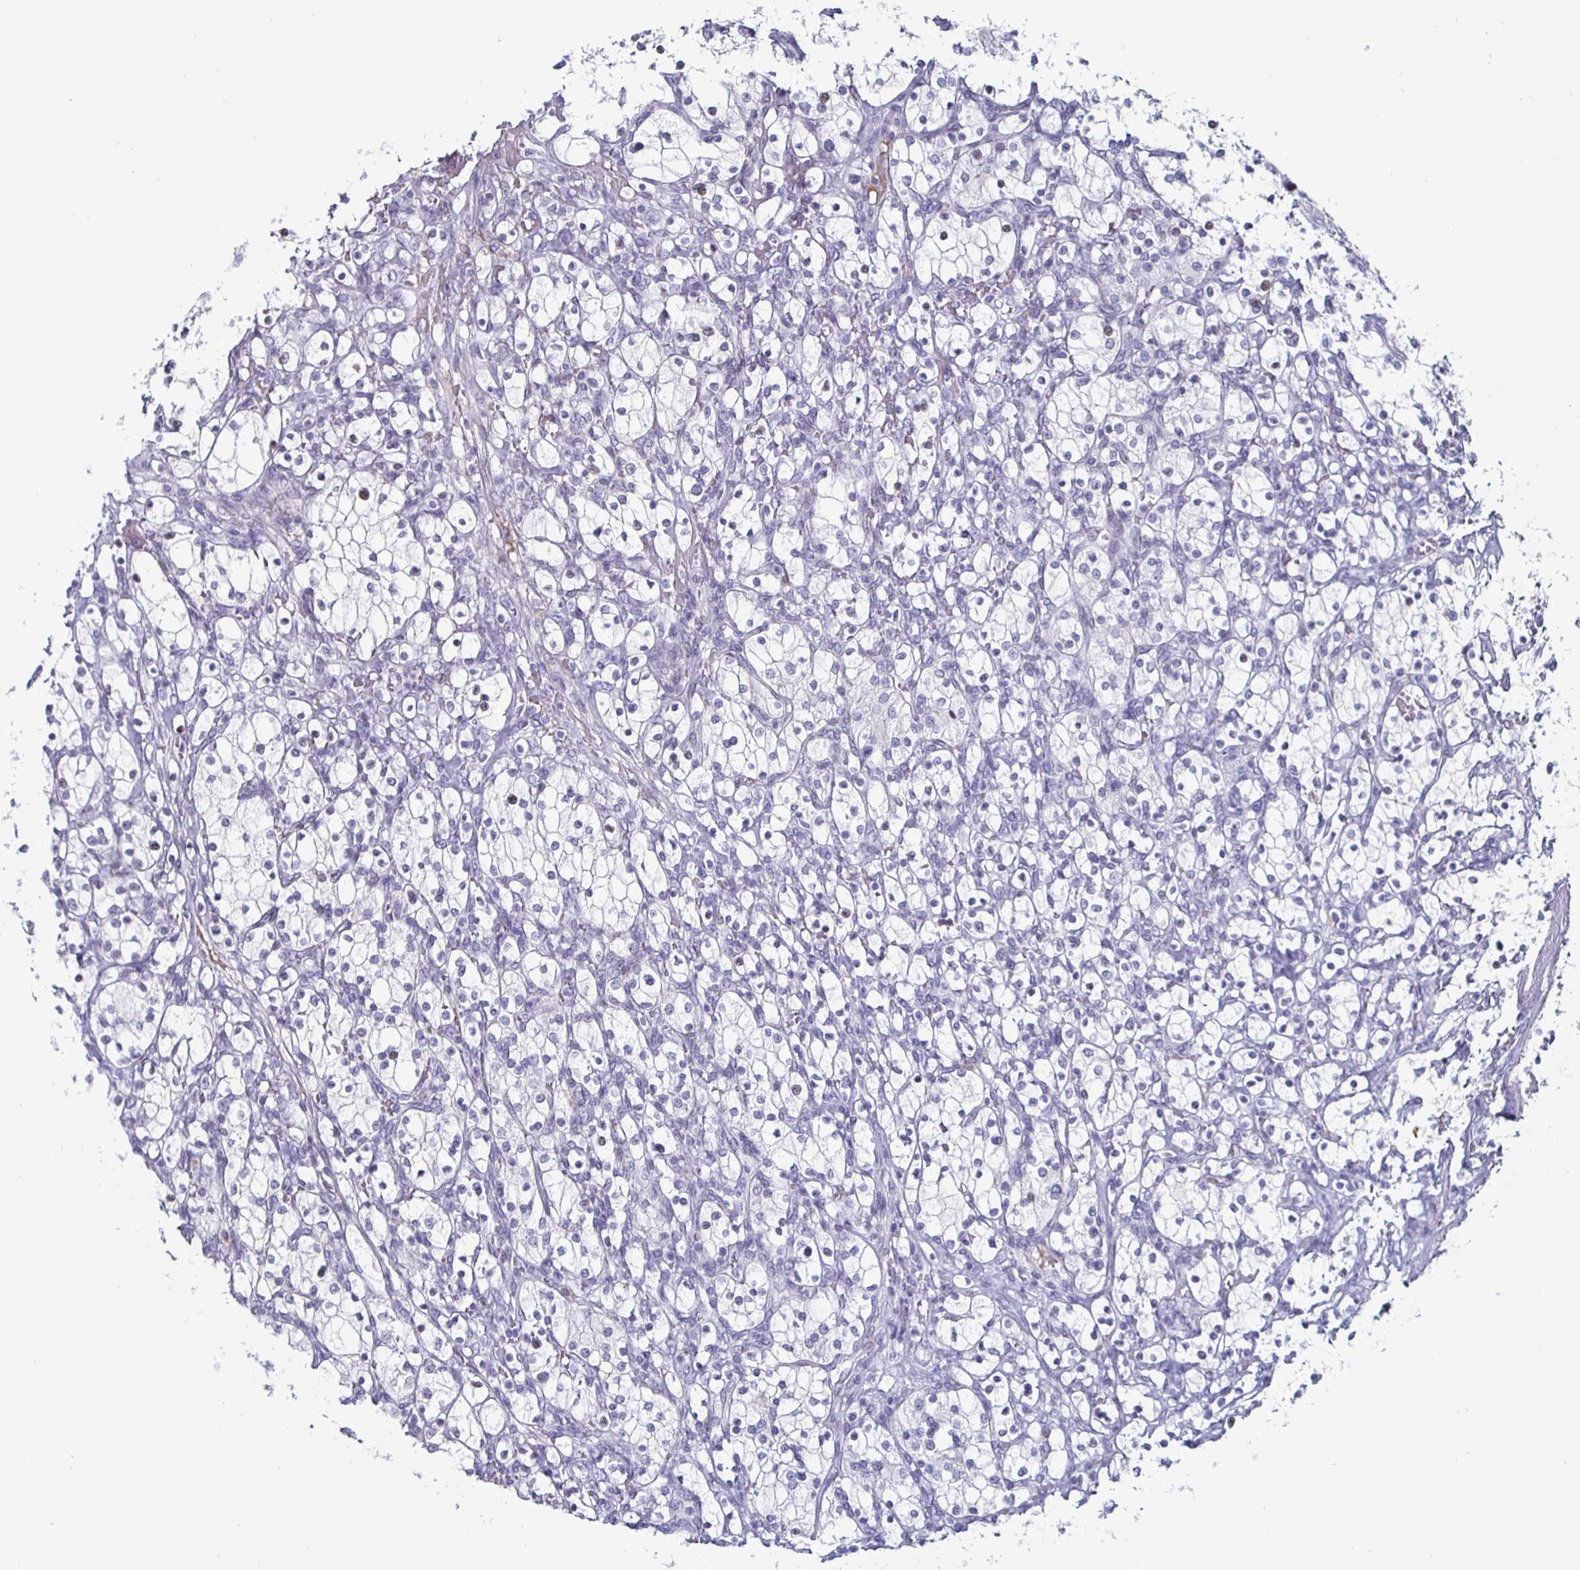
{"staining": {"intensity": "negative", "quantity": "none", "location": "none"}, "tissue": "renal cancer", "cell_type": "Tumor cells", "image_type": "cancer", "snomed": [{"axis": "morphology", "description": "Adenocarcinoma, NOS"}, {"axis": "topography", "description": "Kidney"}], "caption": "Immunohistochemistry photomicrograph of human renal adenocarcinoma stained for a protein (brown), which exhibits no staining in tumor cells.", "gene": "OOSP2", "patient": {"sex": "female", "age": 83}}